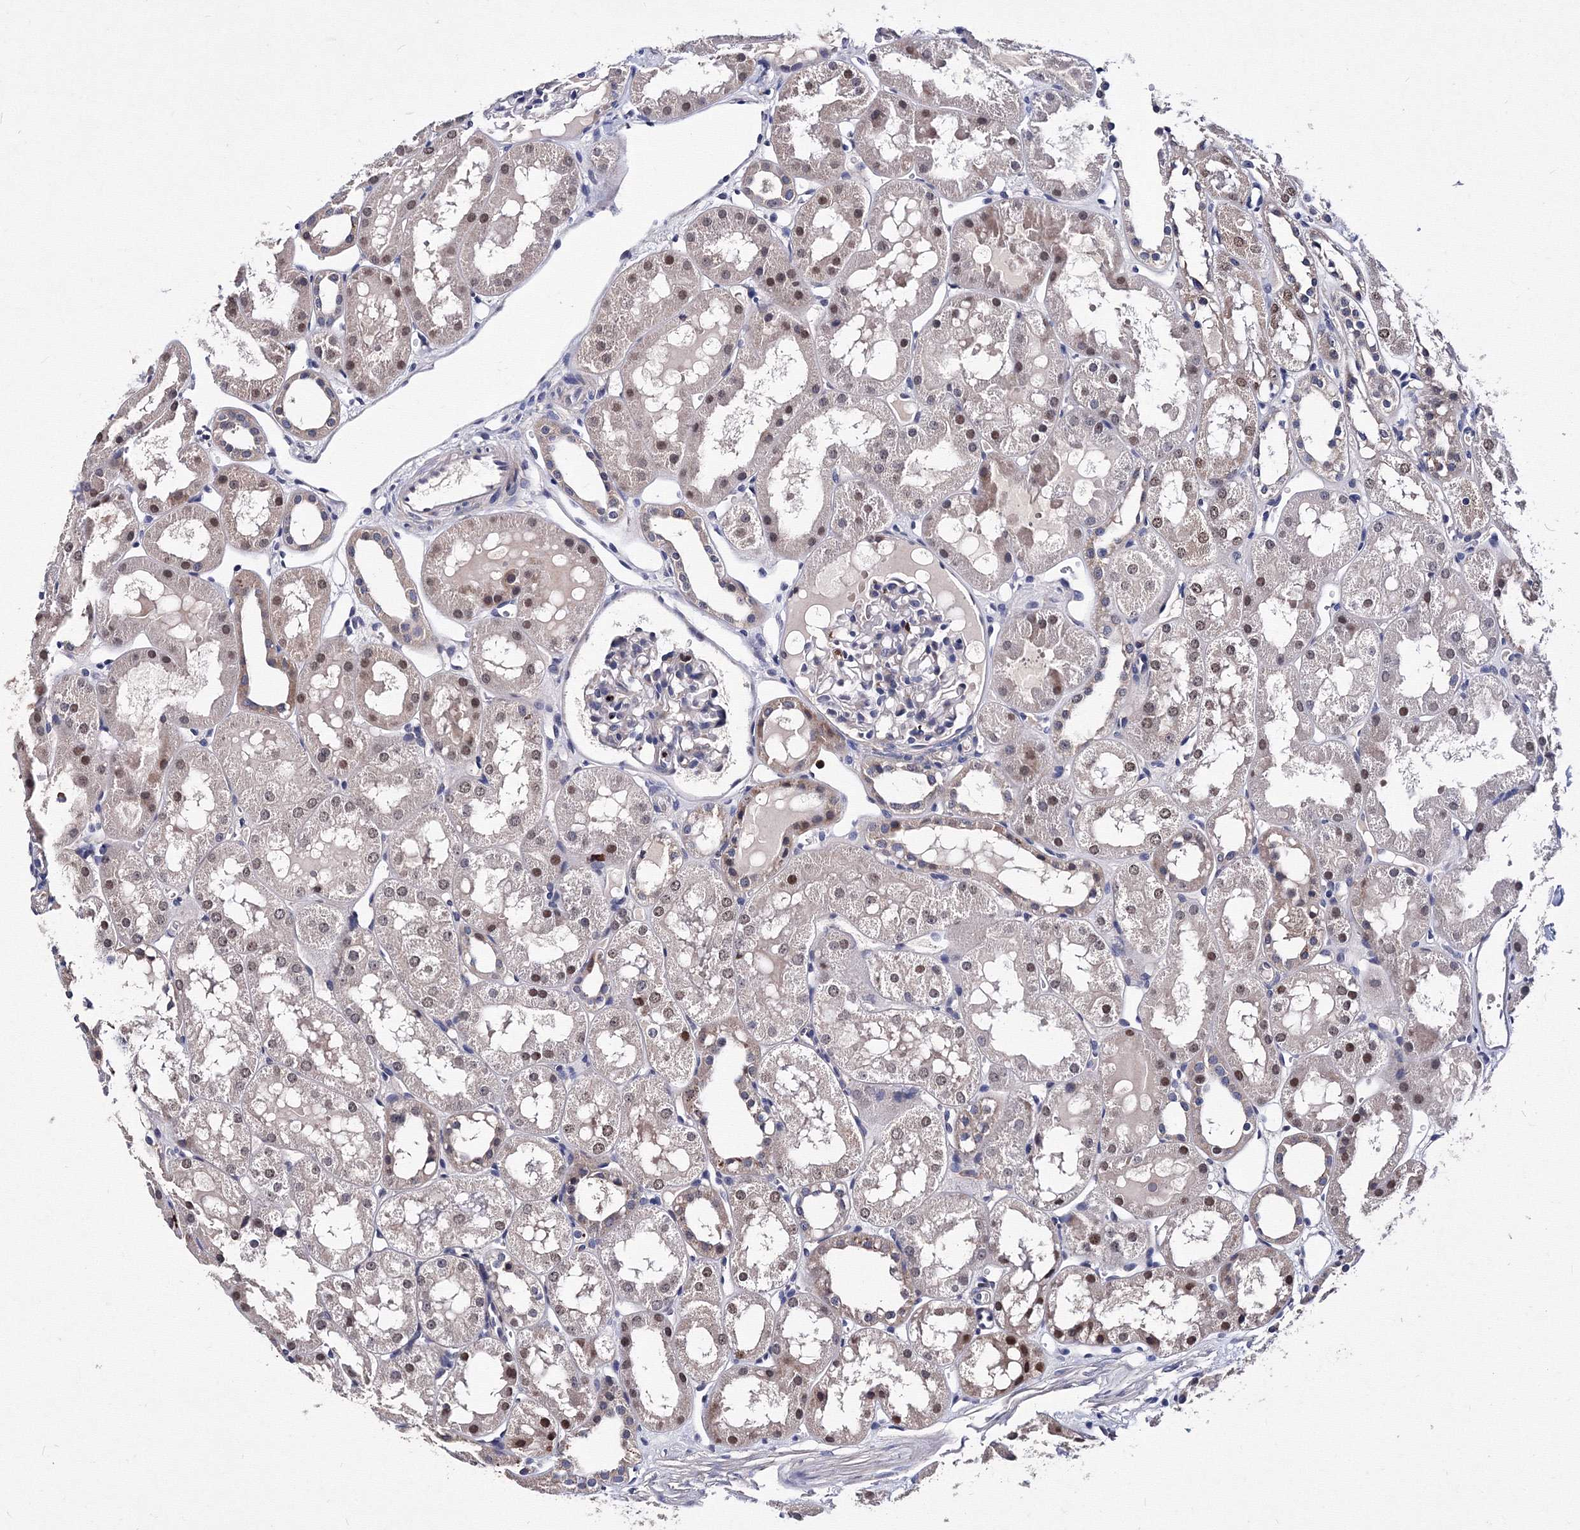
{"staining": {"intensity": "negative", "quantity": "none", "location": "none"}, "tissue": "kidney", "cell_type": "Cells in glomeruli", "image_type": "normal", "snomed": [{"axis": "morphology", "description": "Normal tissue, NOS"}, {"axis": "topography", "description": "Kidney"}, {"axis": "topography", "description": "Urinary bladder"}], "caption": "IHC histopathology image of unremarkable human kidney stained for a protein (brown), which shows no positivity in cells in glomeruli. (Stains: DAB immunohistochemistry with hematoxylin counter stain, Microscopy: brightfield microscopy at high magnification).", "gene": "PHYKPL", "patient": {"sex": "male", "age": 16}}